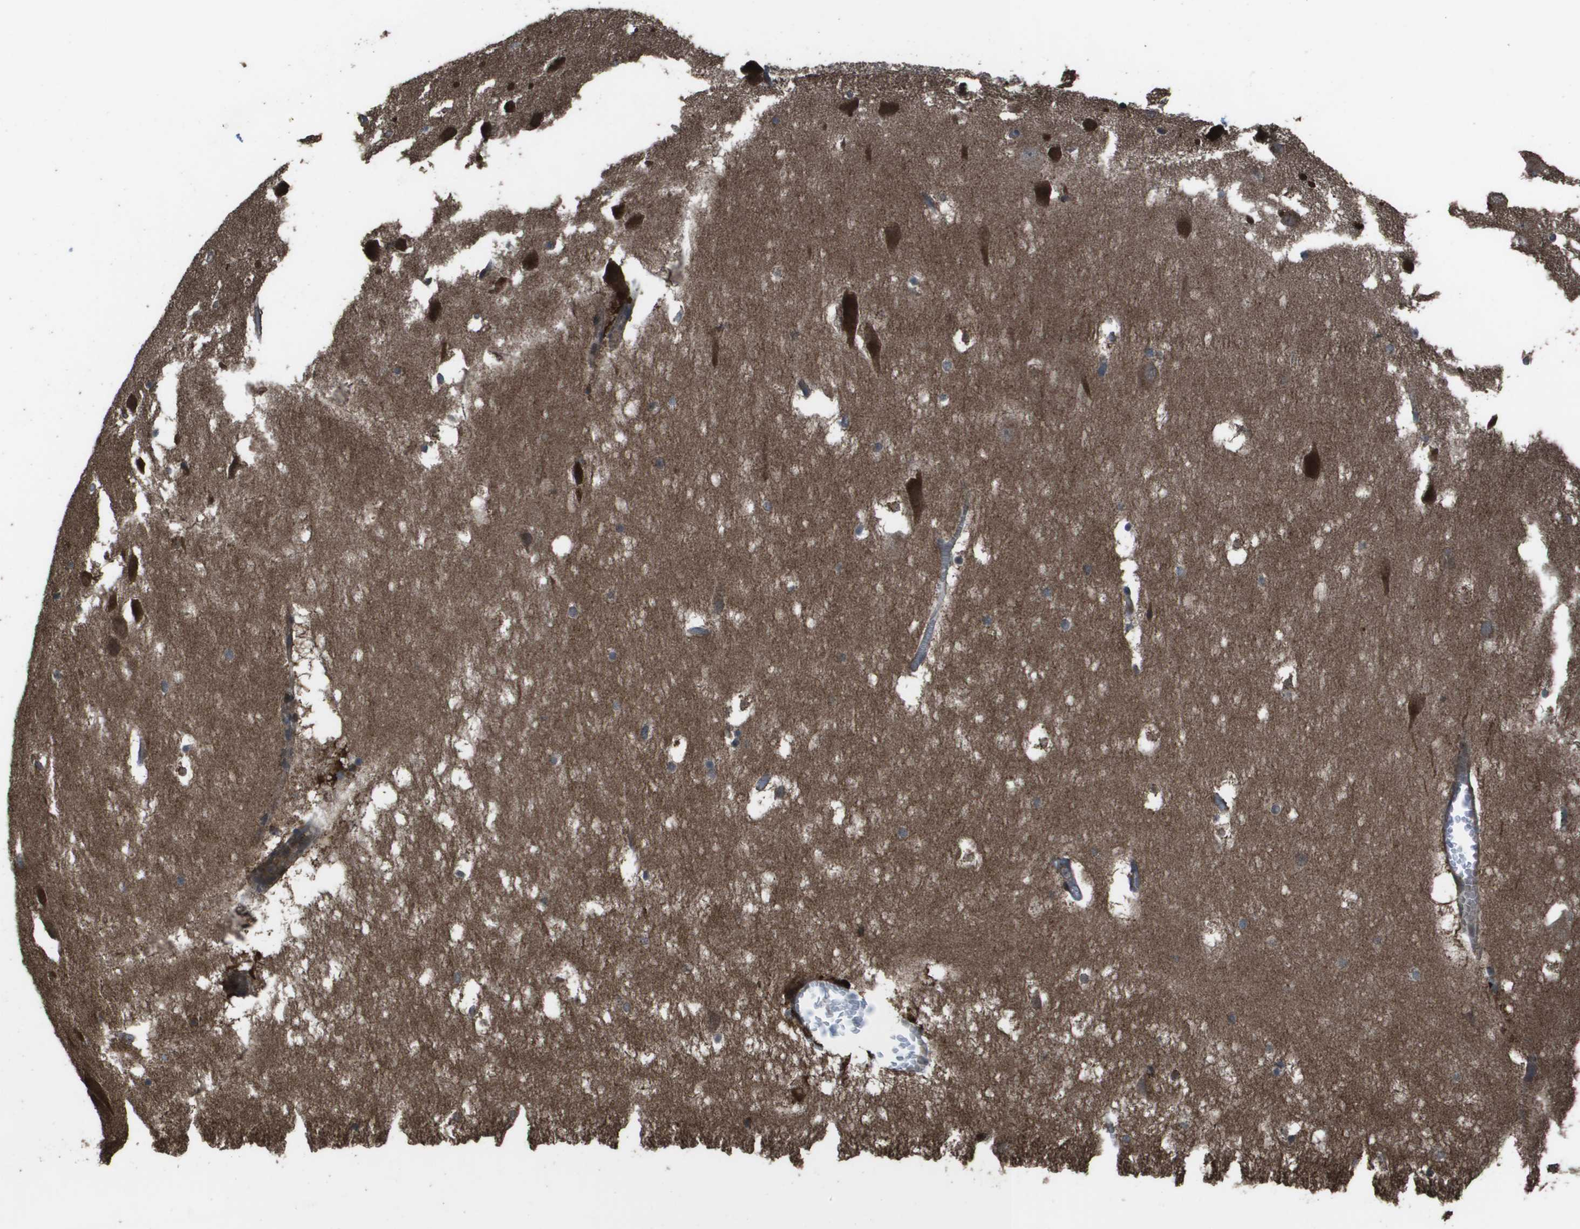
{"staining": {"intensity": "moderate", "quantity": ">75%", "location": "cytoplasmic/membranous"}, "tissue": "hippocampus", "cell_type": "Glial cells", "image_type": "normal", "snomed": [{"axis": "morphology", "description": "Normal tissue, NOS"}, {"axis": "topography", "description": "Hippocampus"}], "caption": "Protein staining of unremarkable hippocampus reveals moderate cytoplasmic/membranous expression in about >75% of glial cells.", "gene": "FIG4", "patient": {"sex": "male", "age": 45}}